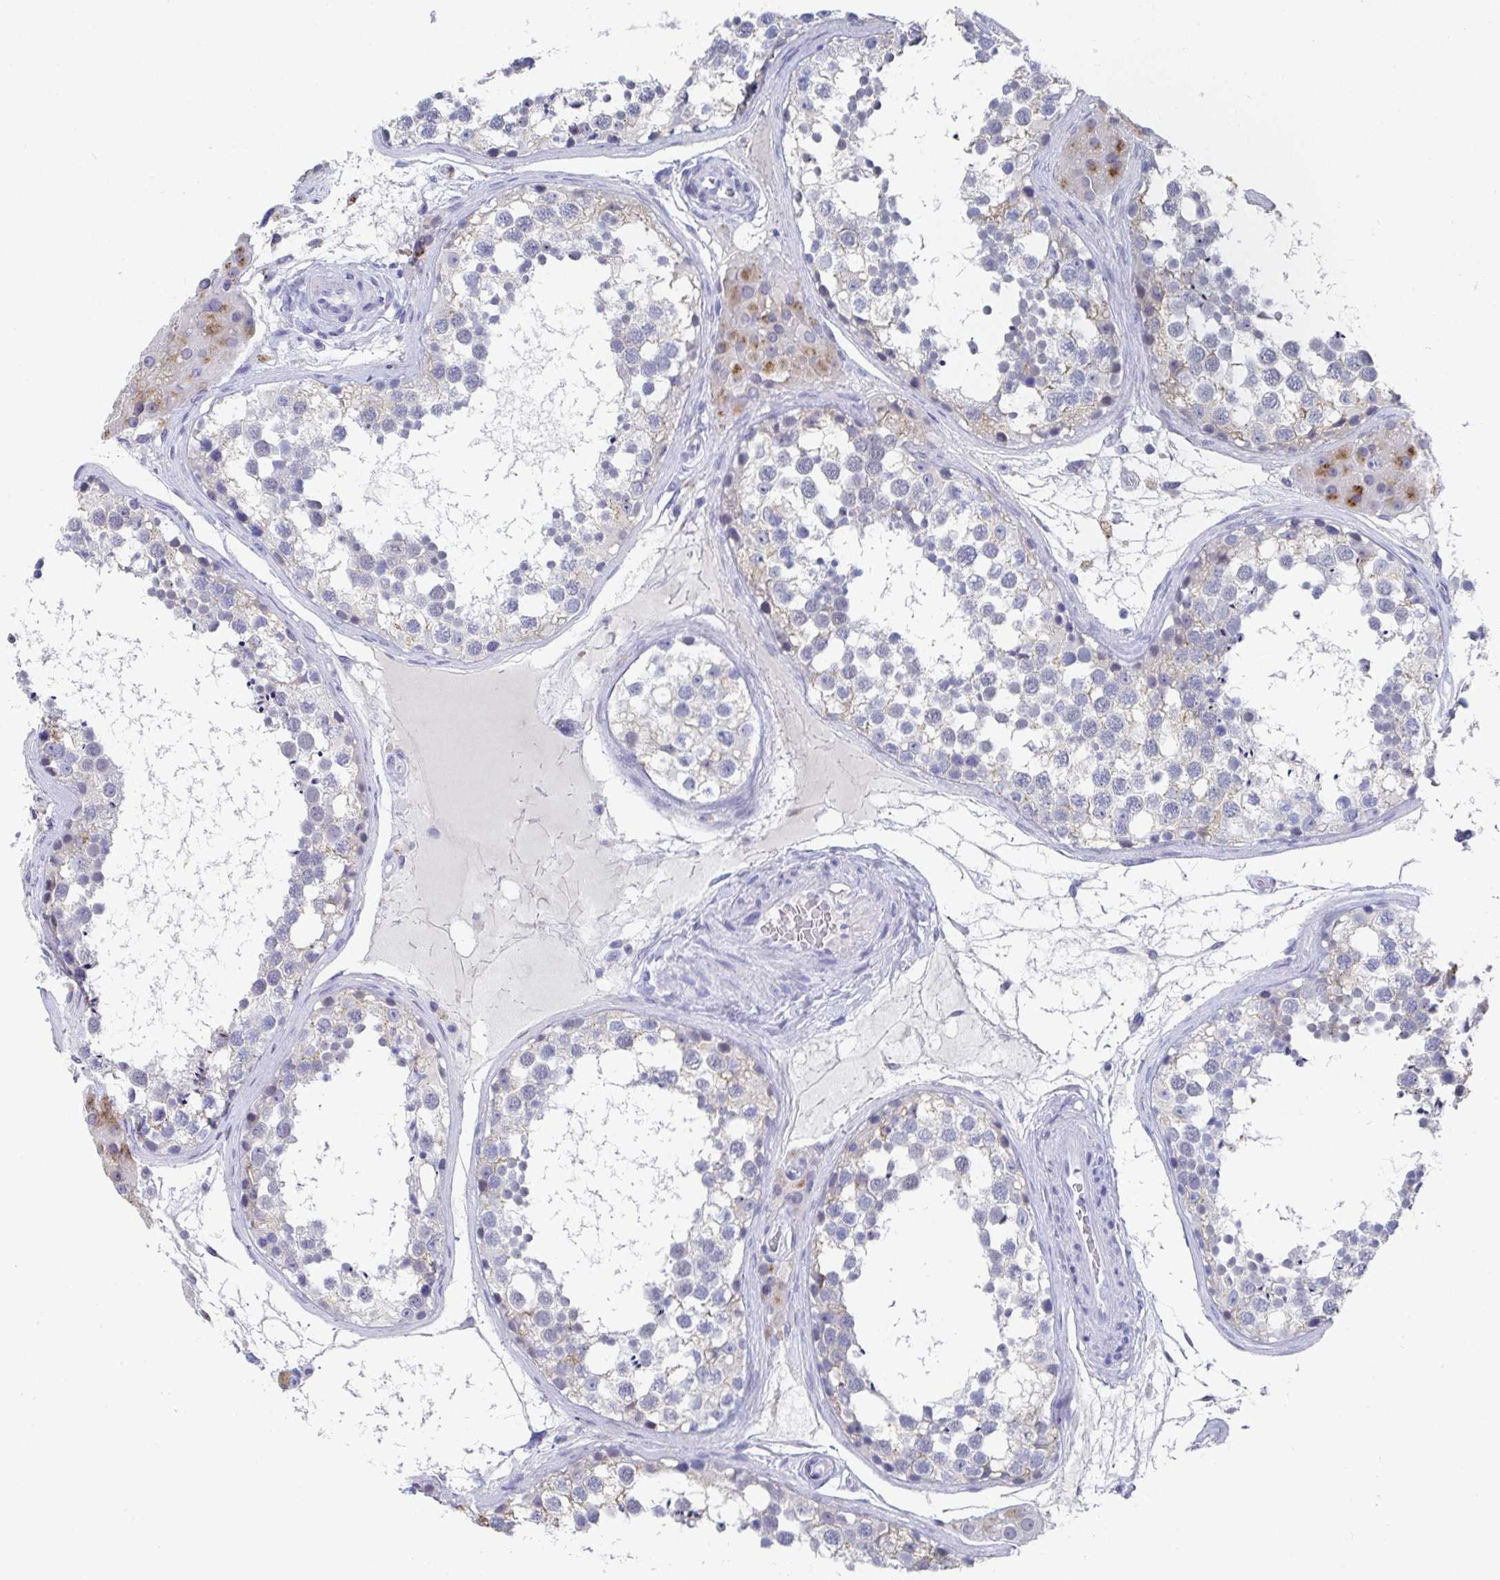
{"staining": {"intensity": "negative", "quantity": "none", "location": "none"}, "tissue": "testis", "cell_type": "Cells in seminiferous ducts", "image_type": "normal", "snomed": [{"axis": "morphology", "description": "Normal tissue, NOS"}, {"axis": "morphology", "description": "Seminoma, NOS"}, {"axis": "topography", "description": "Testis"}], "caption": "High magnification brightfield microscopy of unremarkable testis stained with DAB (brown) and counterstained with hematoxylin (blue): cells in seminiferous ducts show no significant positivity.", "gene": "TAS2R39", "patient": {"sex": "male", "age": 65}}